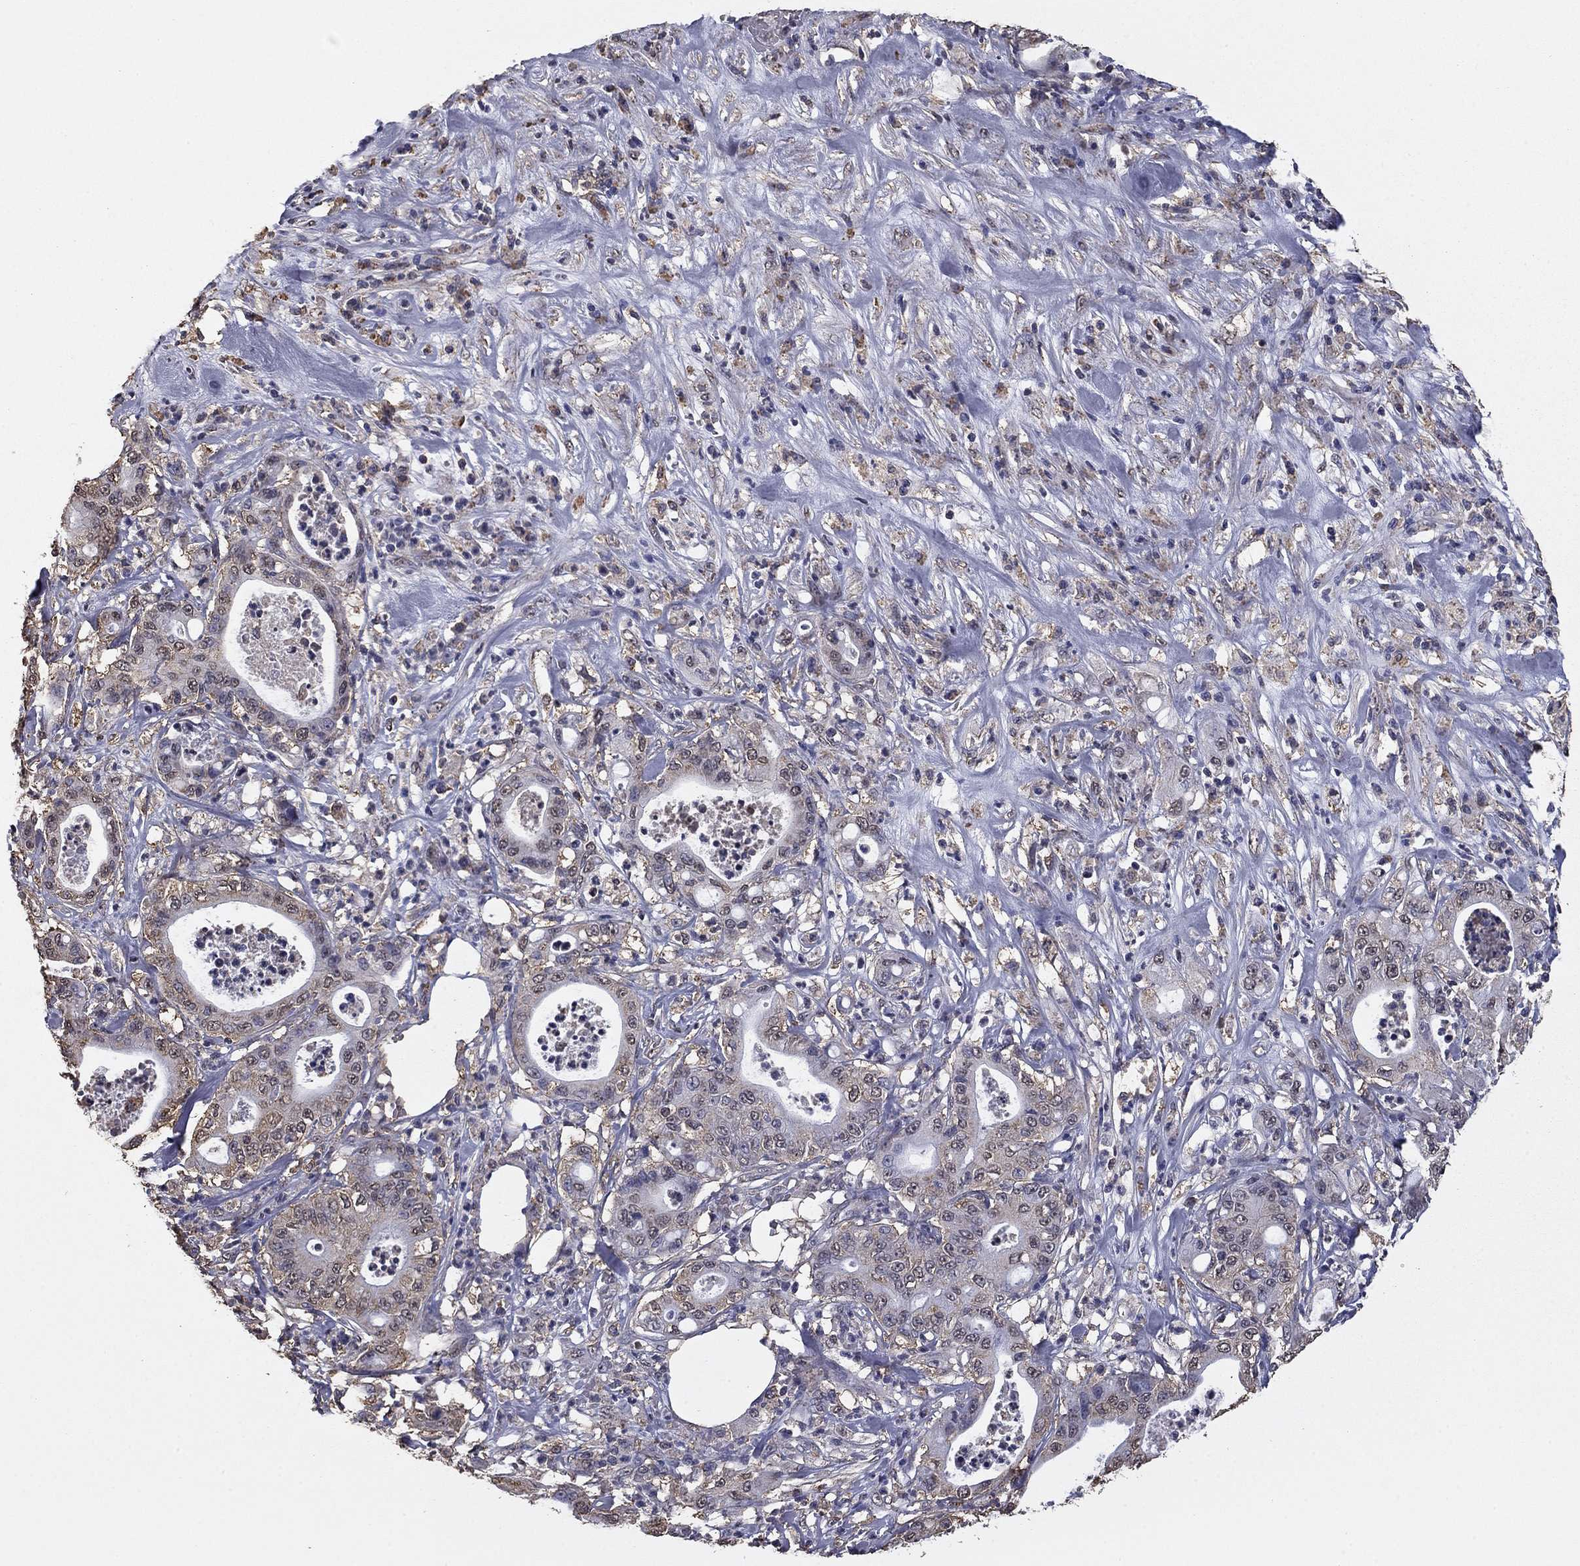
{"staining": {"intensity": "negative", "quantity": "none", "location": "none"}, "tissue": "pancreatic cancer", "cell_type": "Tumor cells", "image_type": "cancer", "snomed": [{"axis": "morphology", "description": "Adenocarcinoma, NOS"}, {"axis": "topography", "description": "Pancreas"}], "caption": "Immunohistochemistry micrograph of neoplastic tissue: pancreatic cancer stained with DAB (3,3'-diaminobenzidine) exhibits no significant protein positivity in tumor cells.", "gene": "MFAP3L", "patient": {"sex": "male", "age": 71}}